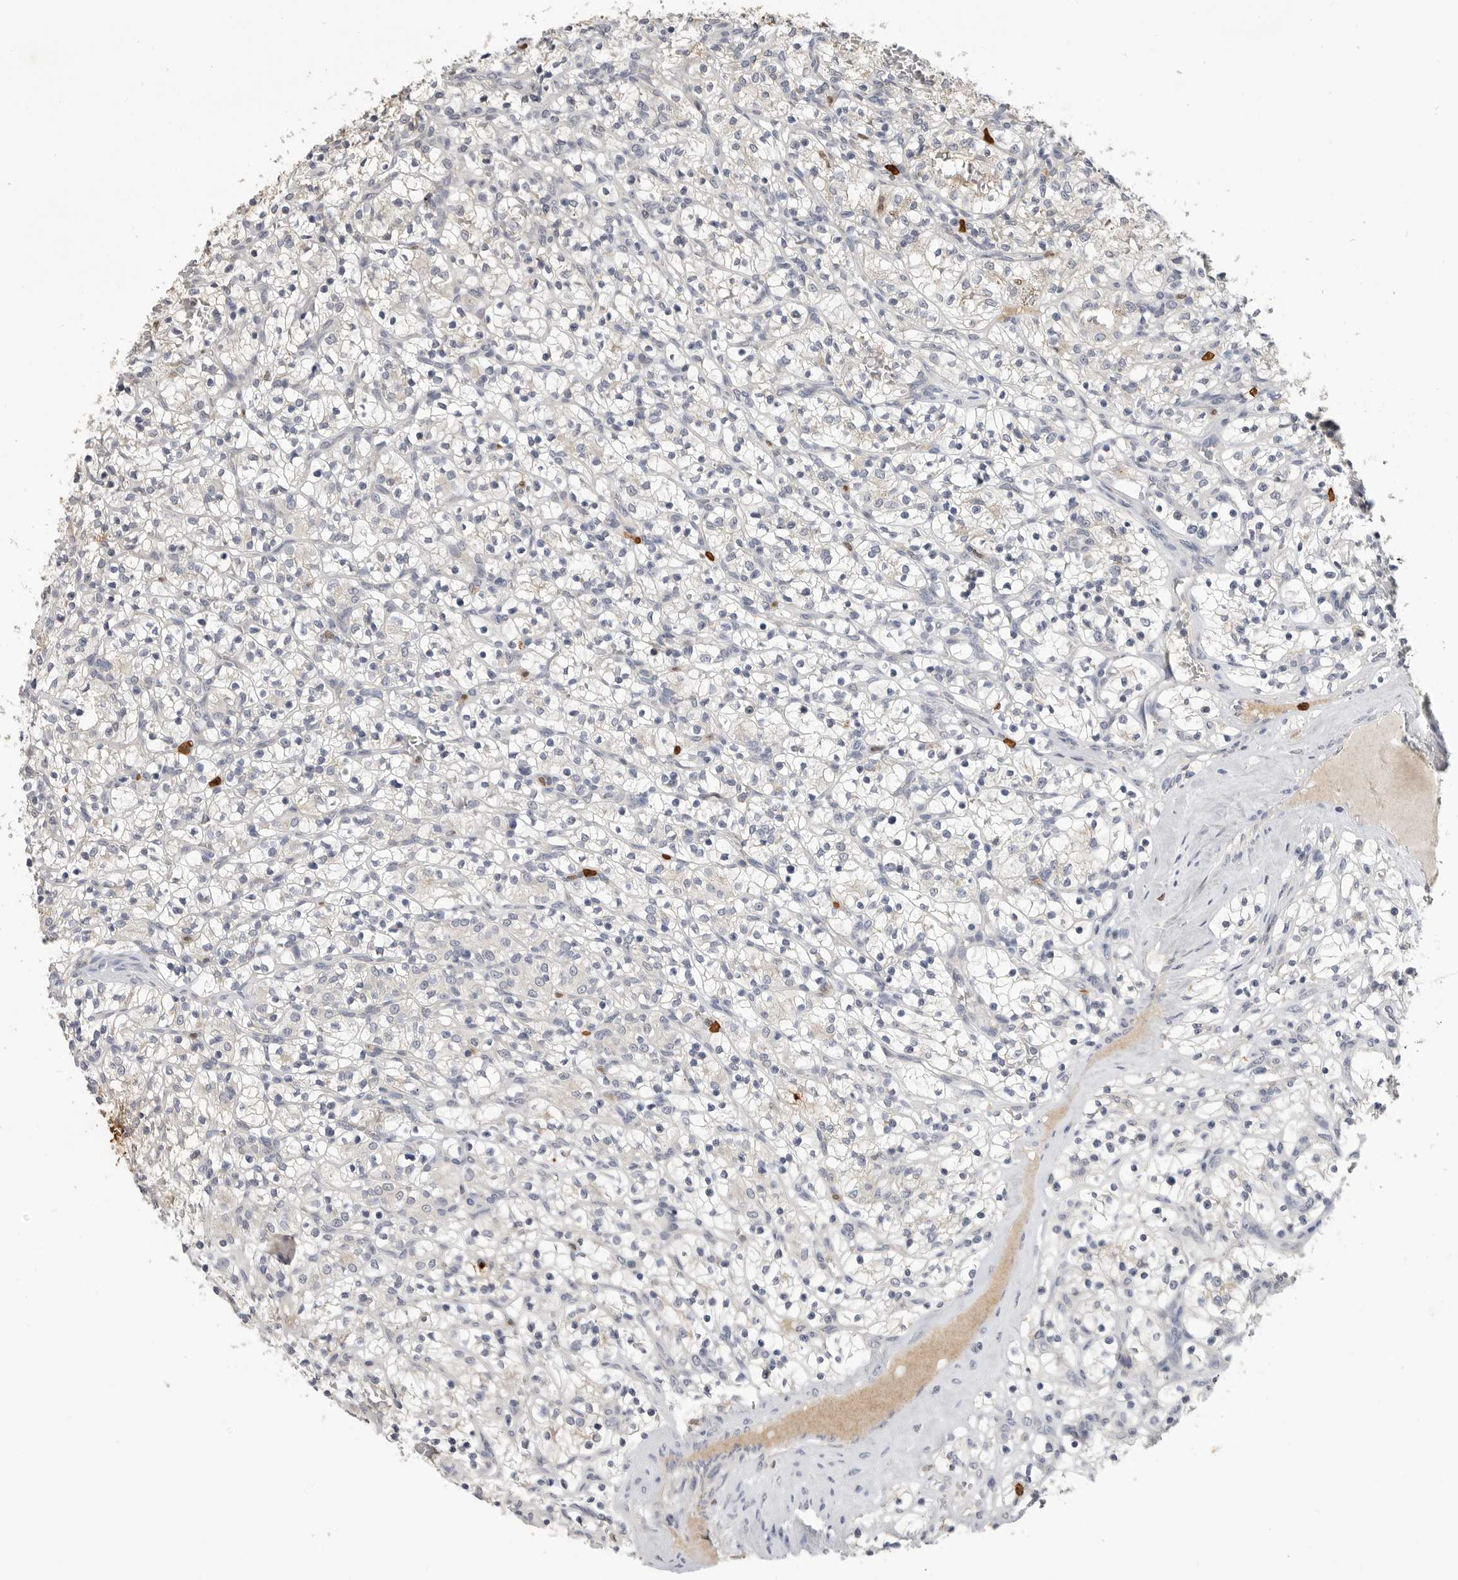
{"staining": {"intensity": "moderate", "quantity": "<25%", "location": "cytoplasmic/membranous"}, "tissue": "renal cancer", "cell_type": "Tumor cells", "image_type": "cancer", "snomed": [{"axis": "morphology", "description": "Adenocarcinoma, NOS"}, {"axis": "topography", "description": "Kidney"}], "caption": "Renal cancer stained for a protein (brown) reveals moderate cytoplasmic/membranous positive expression in approximately <25% of tumor cells.", "gene": "LTBR", "patient": {"sex": "female", "age": 57}}